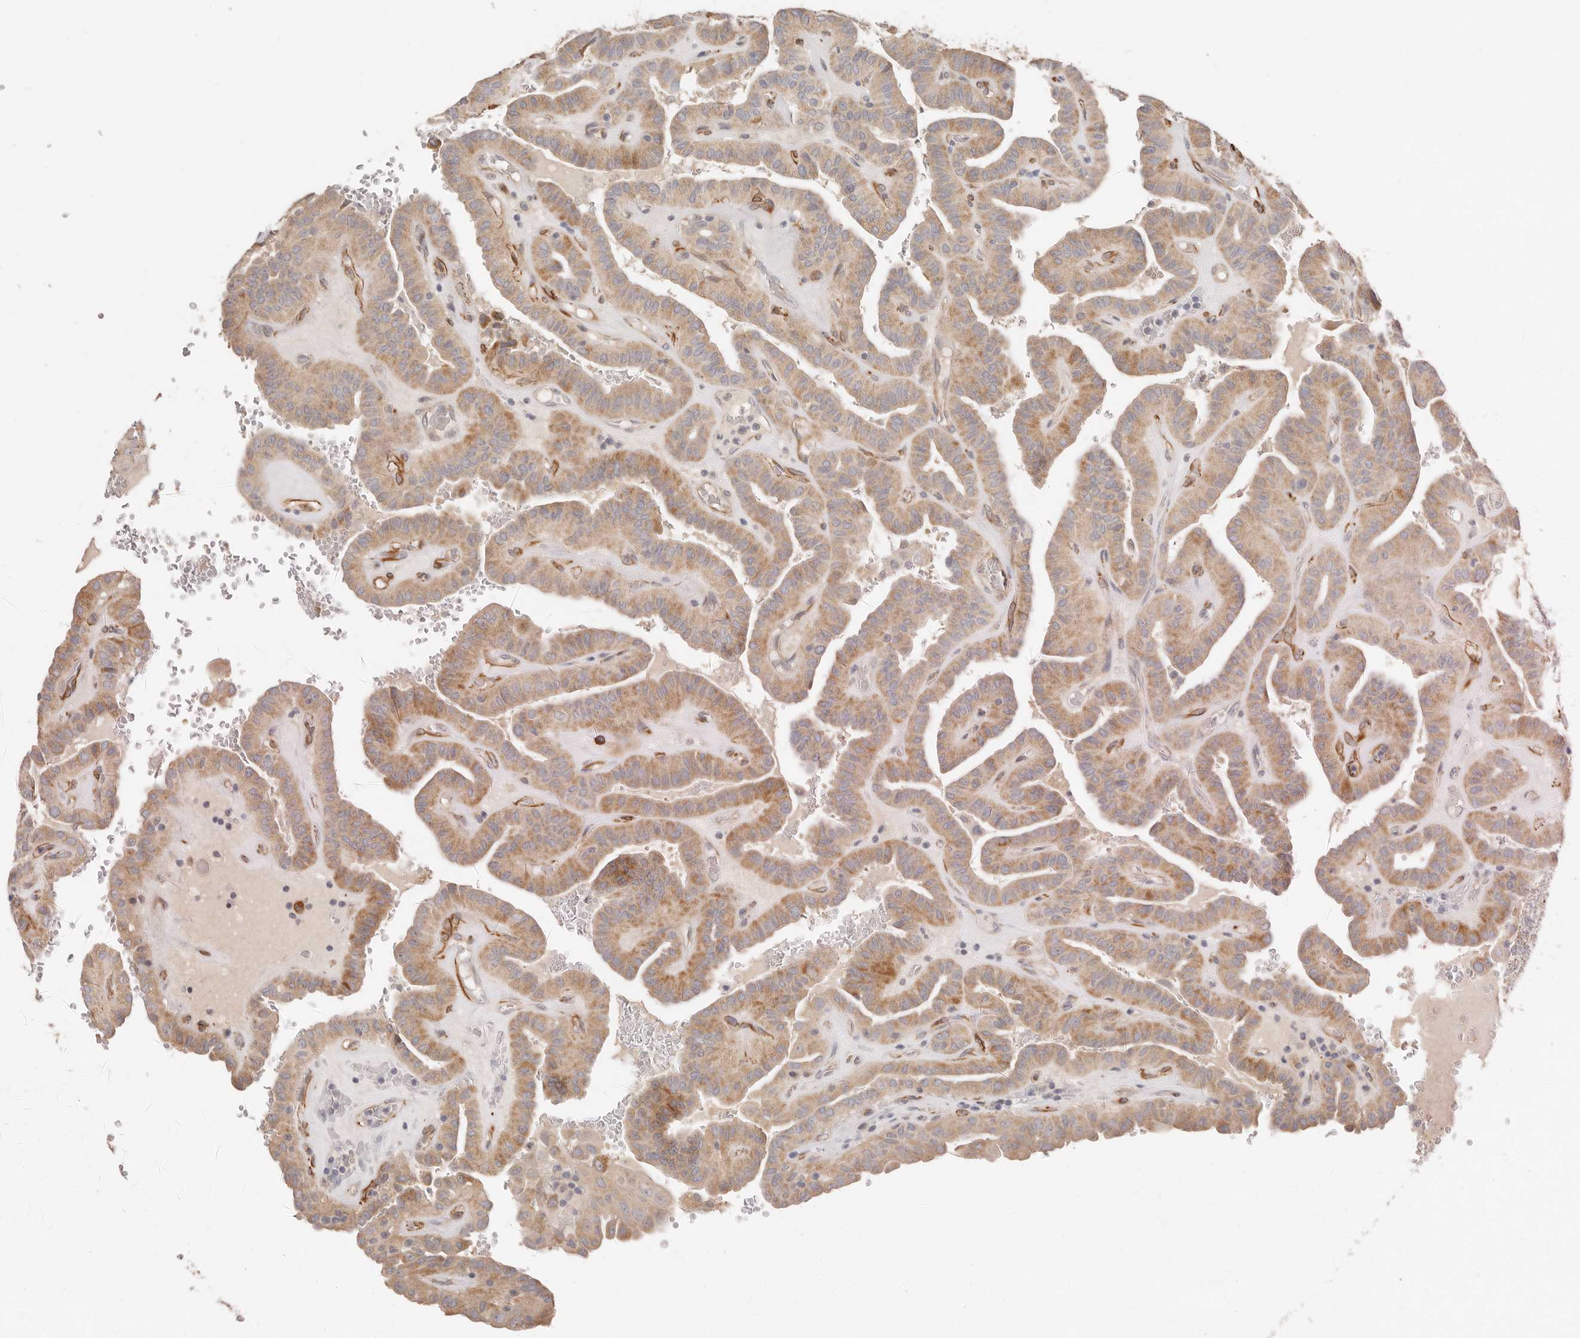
{"staining": {"intensity": "moderate", "quantity": ">75%", "location": "cytoplasmic/membranous"}, "tissue": "thyroid cancer", "cell_type": "Tumor cells", "image_type": "cancer", "snomed": [{"axis": "morphology", "description": "Papillary adenocarcinoma, NOS"}, {"axis": "topography", "description": "Thyroid gland"}], "caption": "An immunohistochemistry image of neoplastic tissue is shown. Protein staining in brown shows moderate cytoplasmic/membranous positivity in thyroid papillary adenocarcinoma within tumor cells.", "gene": "SPRING1", "patient": {"sex": "male", "age": 77}}